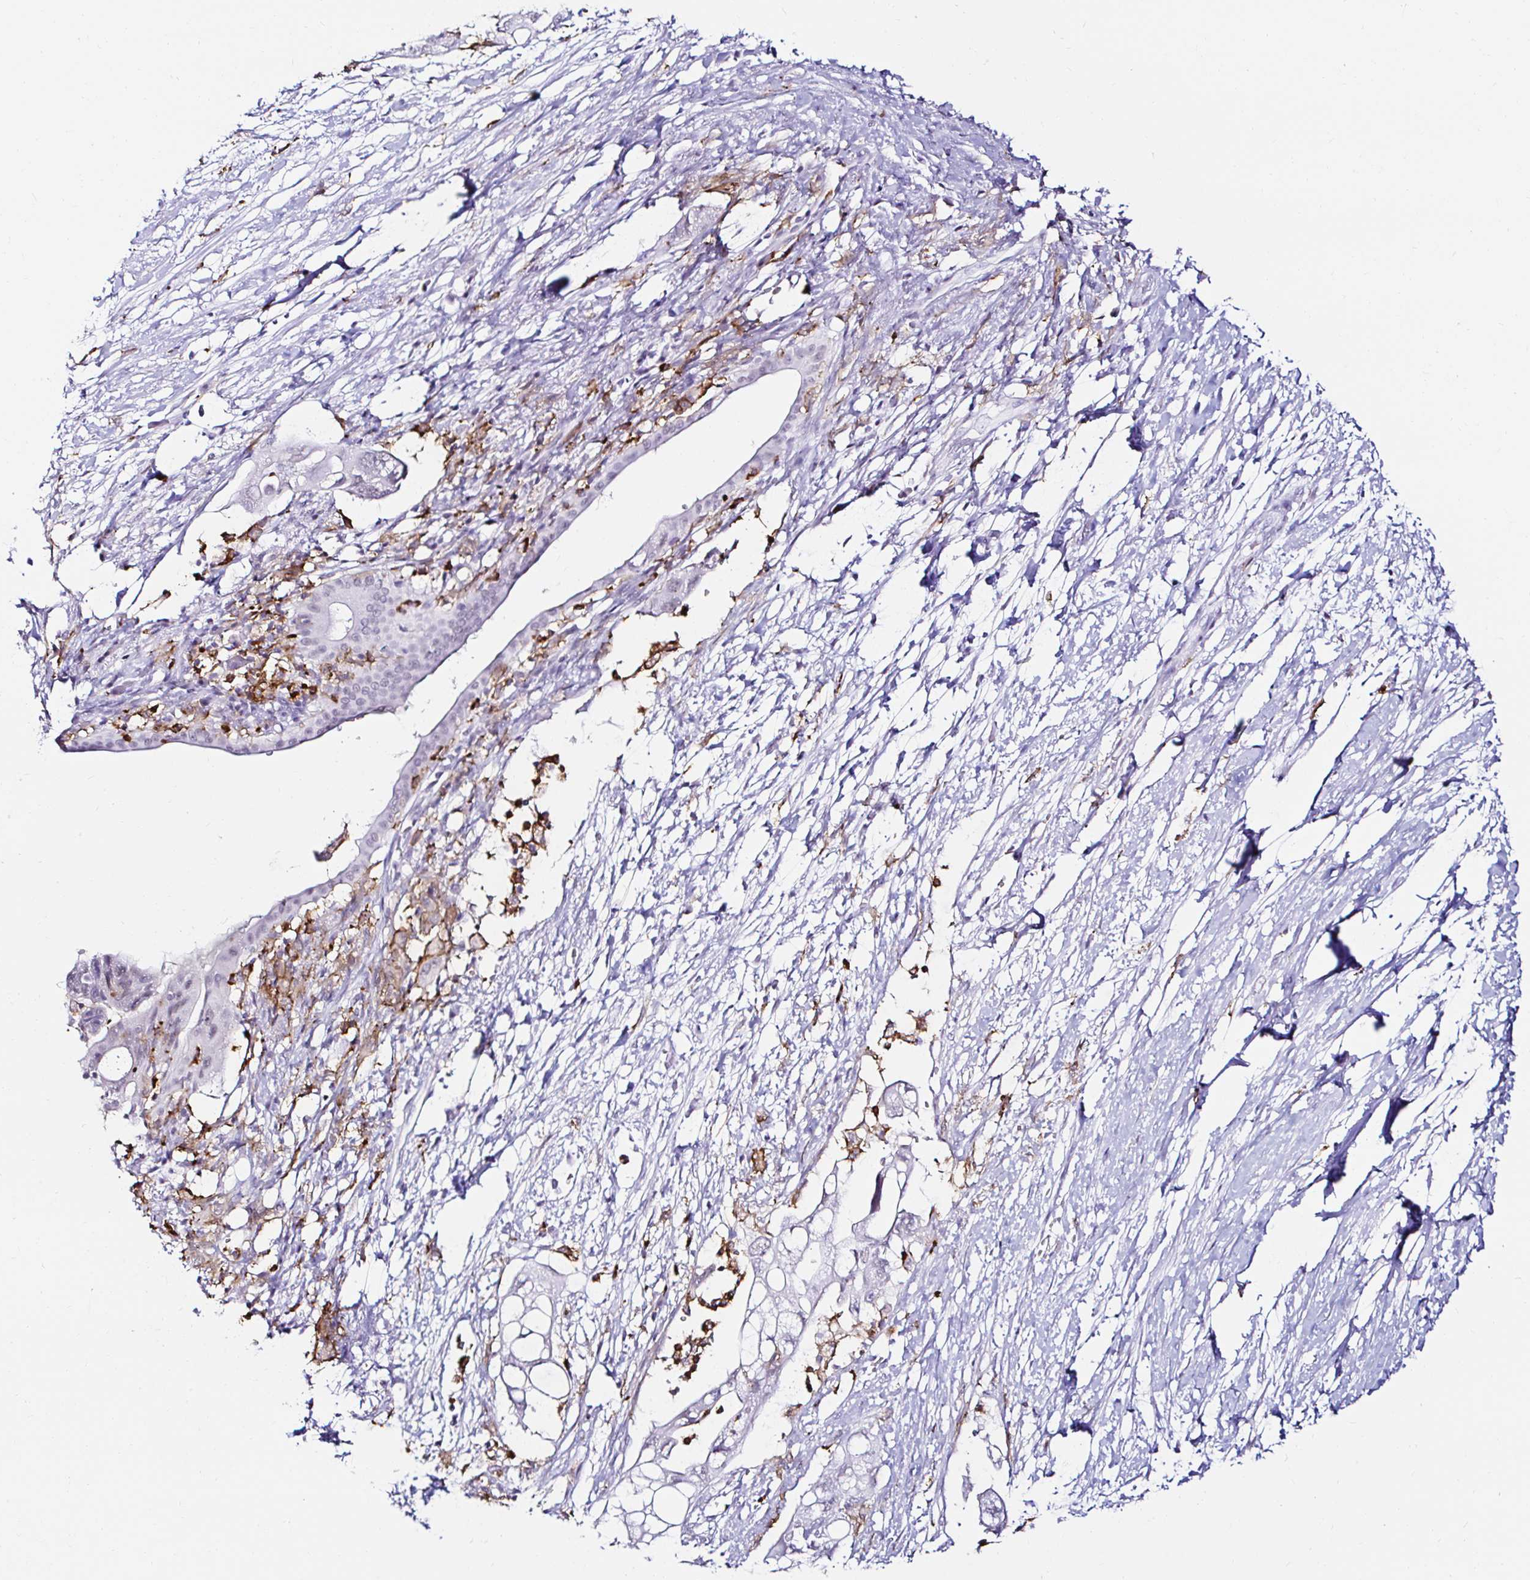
{"staining": {"intensity": "negative", "quantity": "none", "location": "none"}, "tissue": "pancreatic cancer", "cell_type": "Tumor cells", "image_type": "cancer", "snomed": [{"axis": "morphology", "description": "Adenocarcinoma, NOS"}, {"axis": "topography", "description": "Pancreas"}], "caption": "Tumor cells are negative for brown protein staining in adenocarcinoma (pancreatic). (Brightfield microscopy of DAB IHC at high magnification).", "gene": "CYBB", "patient": {"sex": "female", "age": 72}}